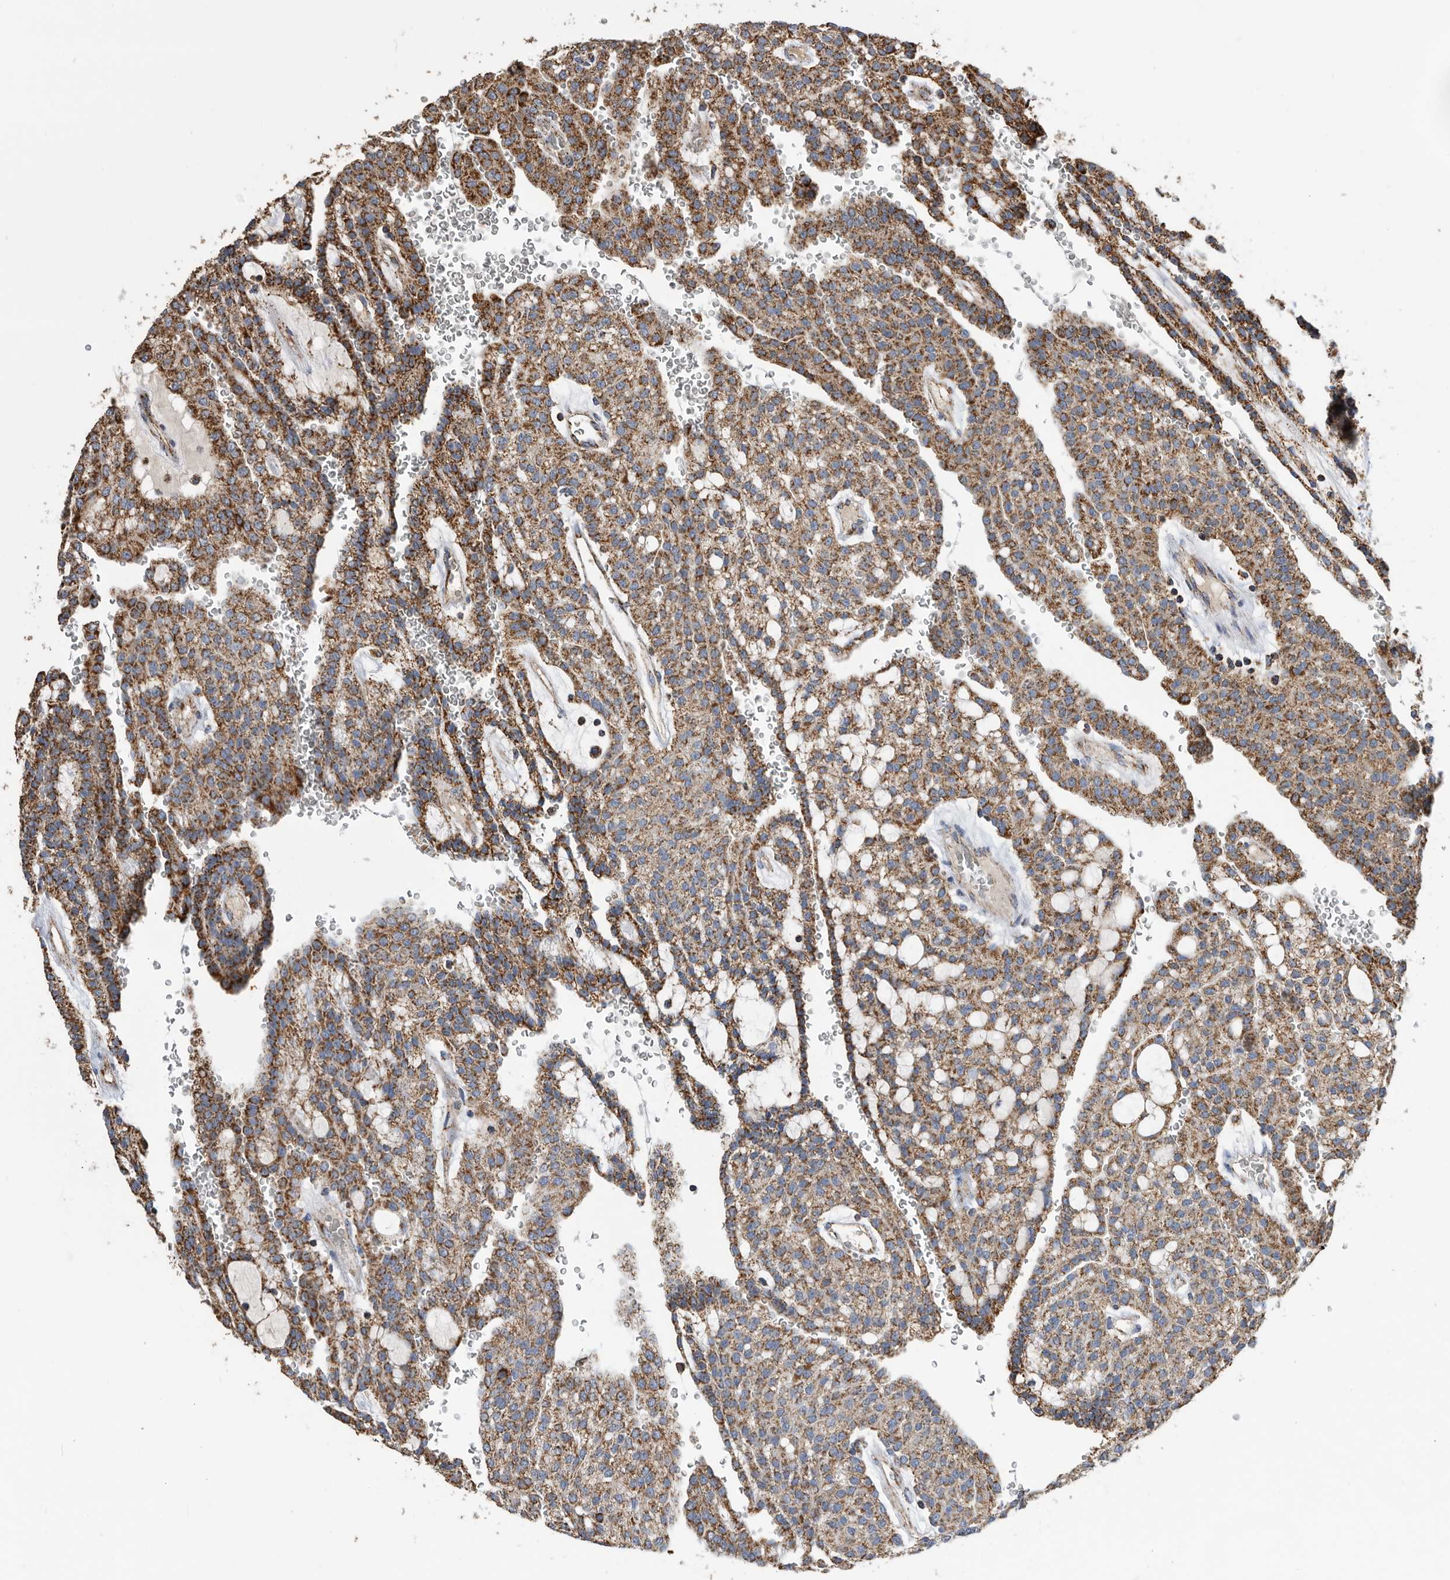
{"staining": {"intensity": "strong", "quantity": "25%-75%", "location": "cytoplasmic/membranous"}, "tissue": "renal cancer", "cell_type": "Tumor cells", "image_type": "cancer", "snomed": [{"axis": "morphology", "description": "Adenocarcinoma, NOS"}, {"axis": "topography", "description": "Kidney"}], "caption": "DAB immunohistochemical staining of renal cancer shows strong cytoplasmic/membranous protein staining in about 25%-75% of tumor cells. (IHC, brightfield microscopy, high magnification).", "gene": "WFDC1", "patient": {"sex": "male", "age": 63}}